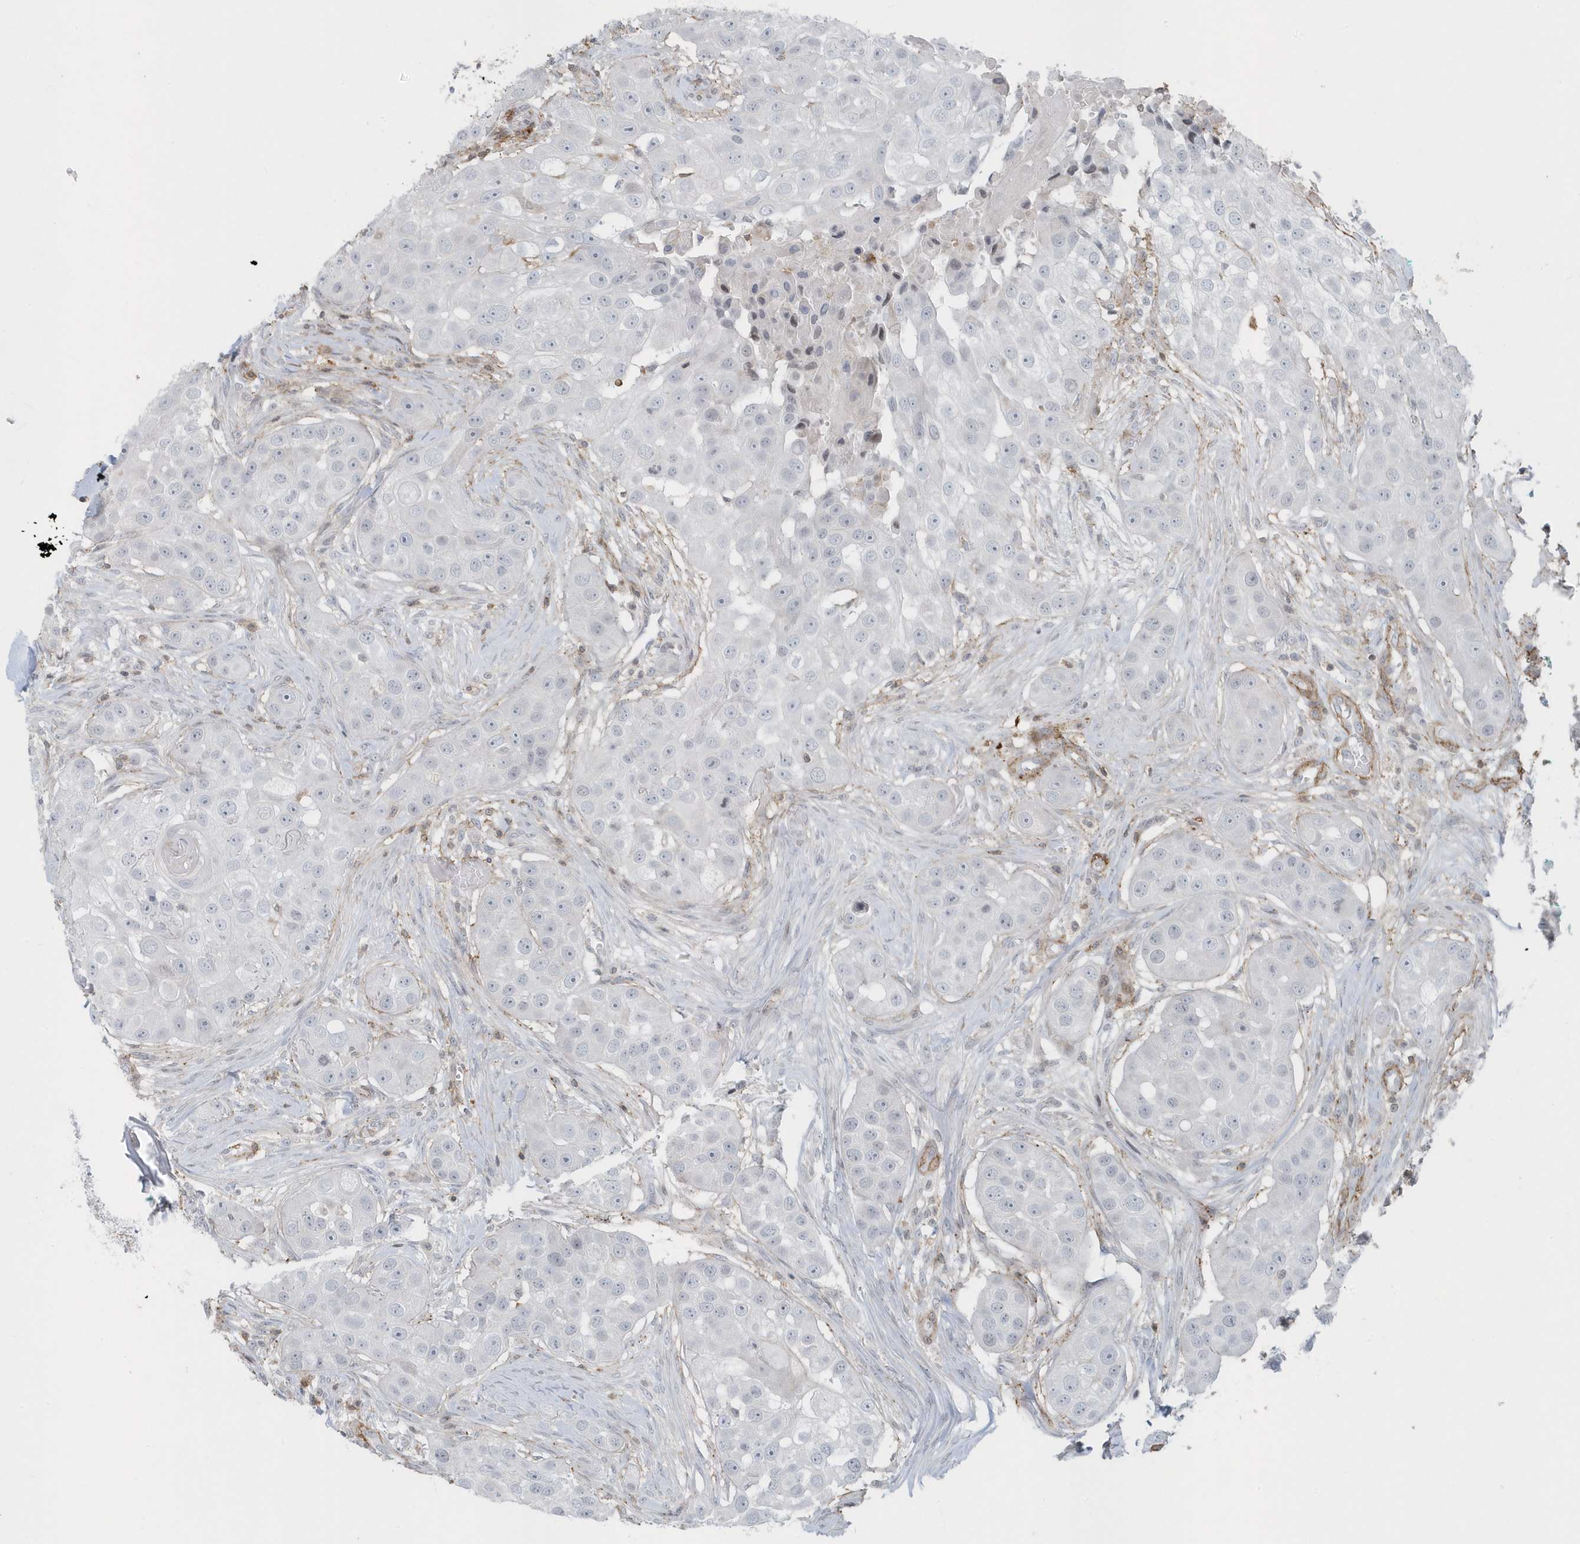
{"staining": {"intensity": "negative", "quantity": "none", "location": "none"}, "tissue": "head and neck cancer", "cell_type": "Tumor cells", "image_type": "cancer", "snomed": [{"axis": "morphology", "description": "Normal tissue, NOS"}, {"axis": "morphology", "description": "Squamous cell carcinoma, NOS"}, {"axis": "topography", "description": "Skeletal muscle"}, {"axis": "topography", "description": "Head-Neck"}], "caption": "Immunohistochemistry of human head and neck squamous cell carcinoma exhibits no expression in tumor cells.", "gene": "CACNB2", "patient": {"sex": "male", "age": 51}}